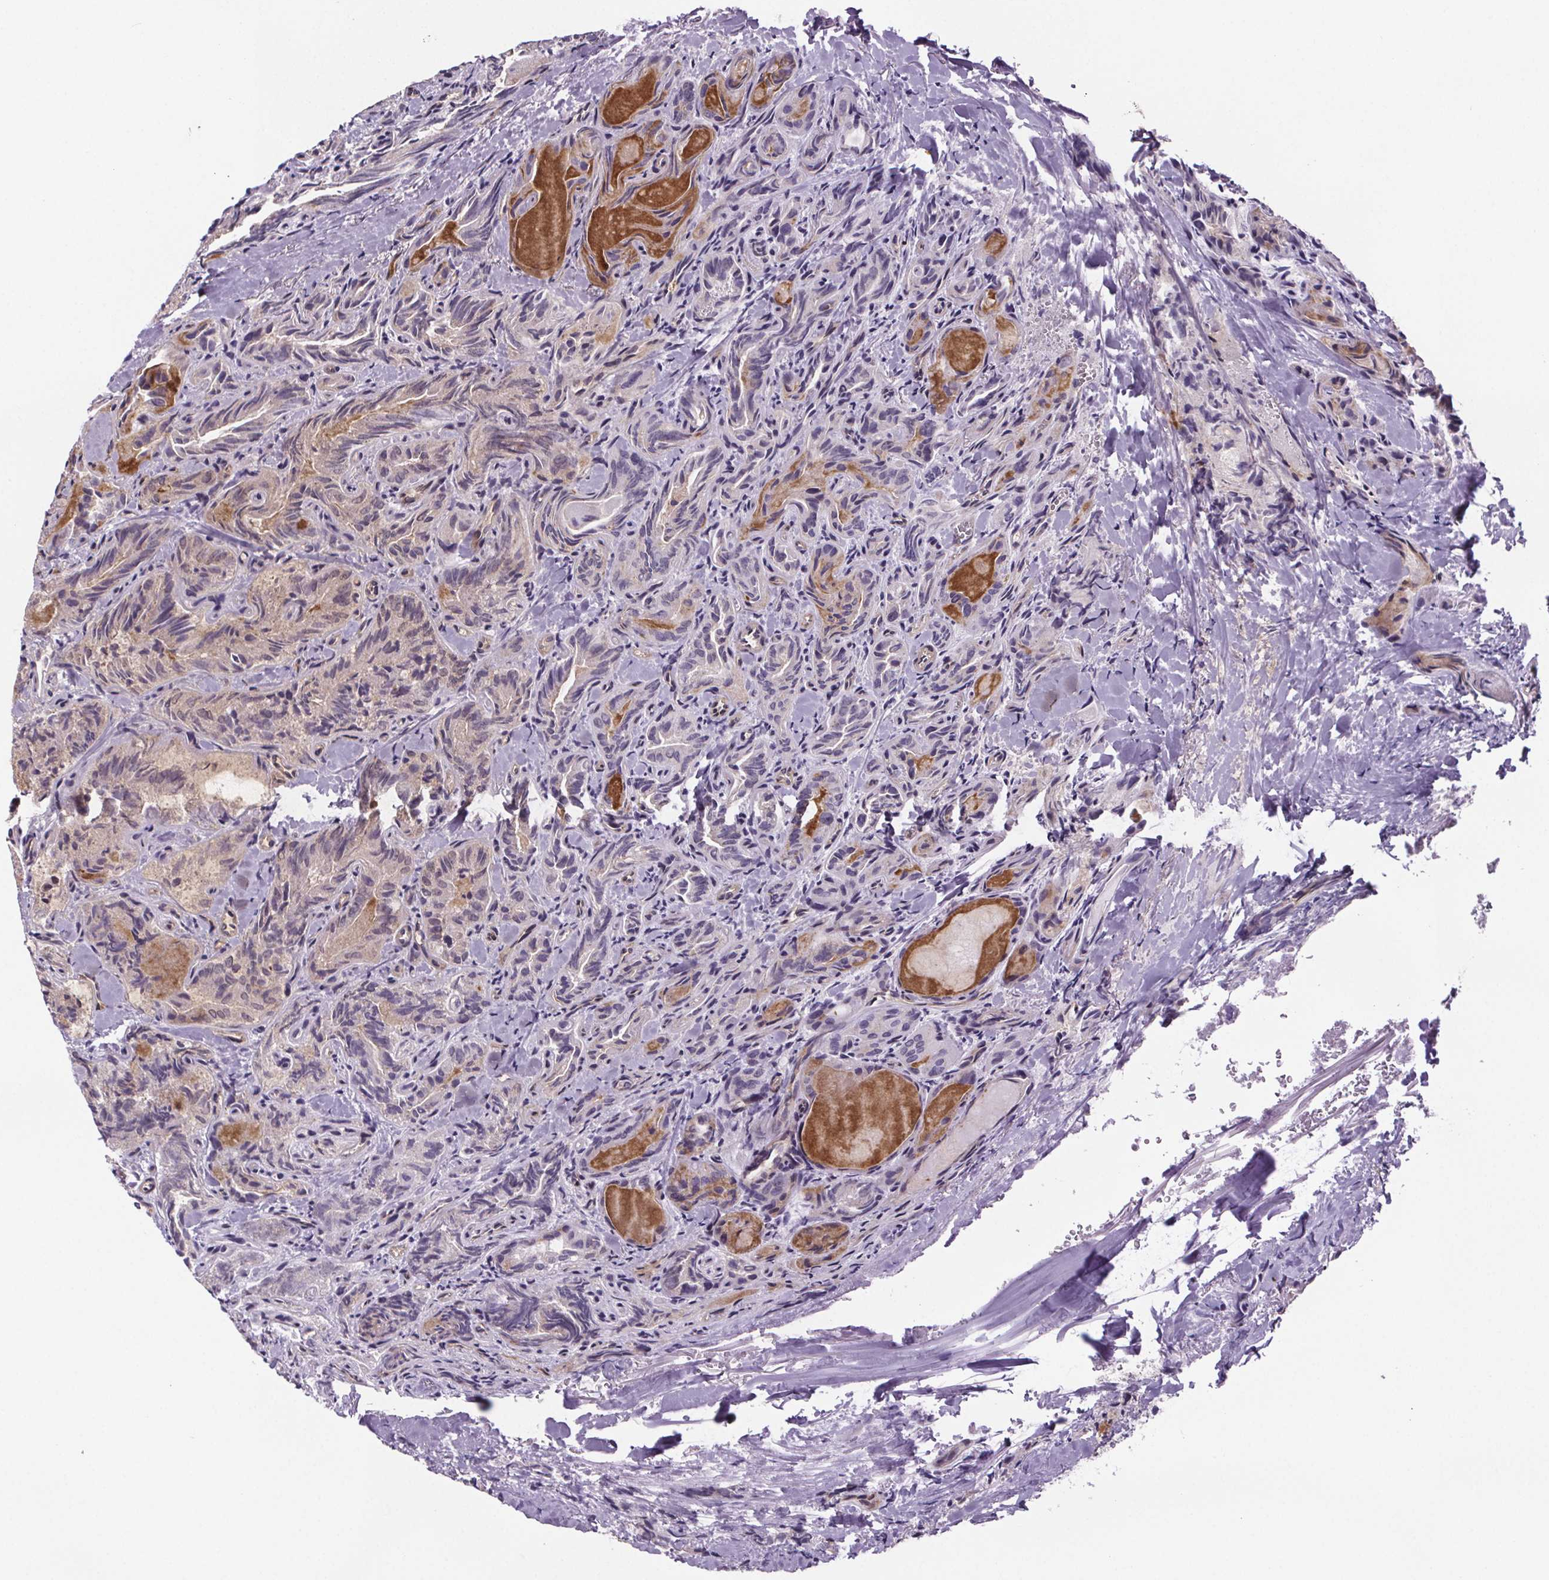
{"staining": {"intensity": "negative", "quantity": "none", "location": "none"}, "tissue": "thyroid cancer", "cell_type": "Tumor cells", "image_type": "cancer", "snomed": [{"axis": "morphology", "description": "Papillary adenocarcinoma, NOS"}, {"axis": "topography", "description": "Thyroid gland"}], "caption": "Immunohistochemistry image of neoplastic tissue: thyroid papillary adenocarcinoma stained with DAB (3,3'-diaminobenzidine) demonstrates no significant protein positivity in tumor cells. (Immunohistochemistry (ihc), brightfield microscopy, high magnification).", "gene": "TTC12", "patient": {"sex": "female", "age": 75}}